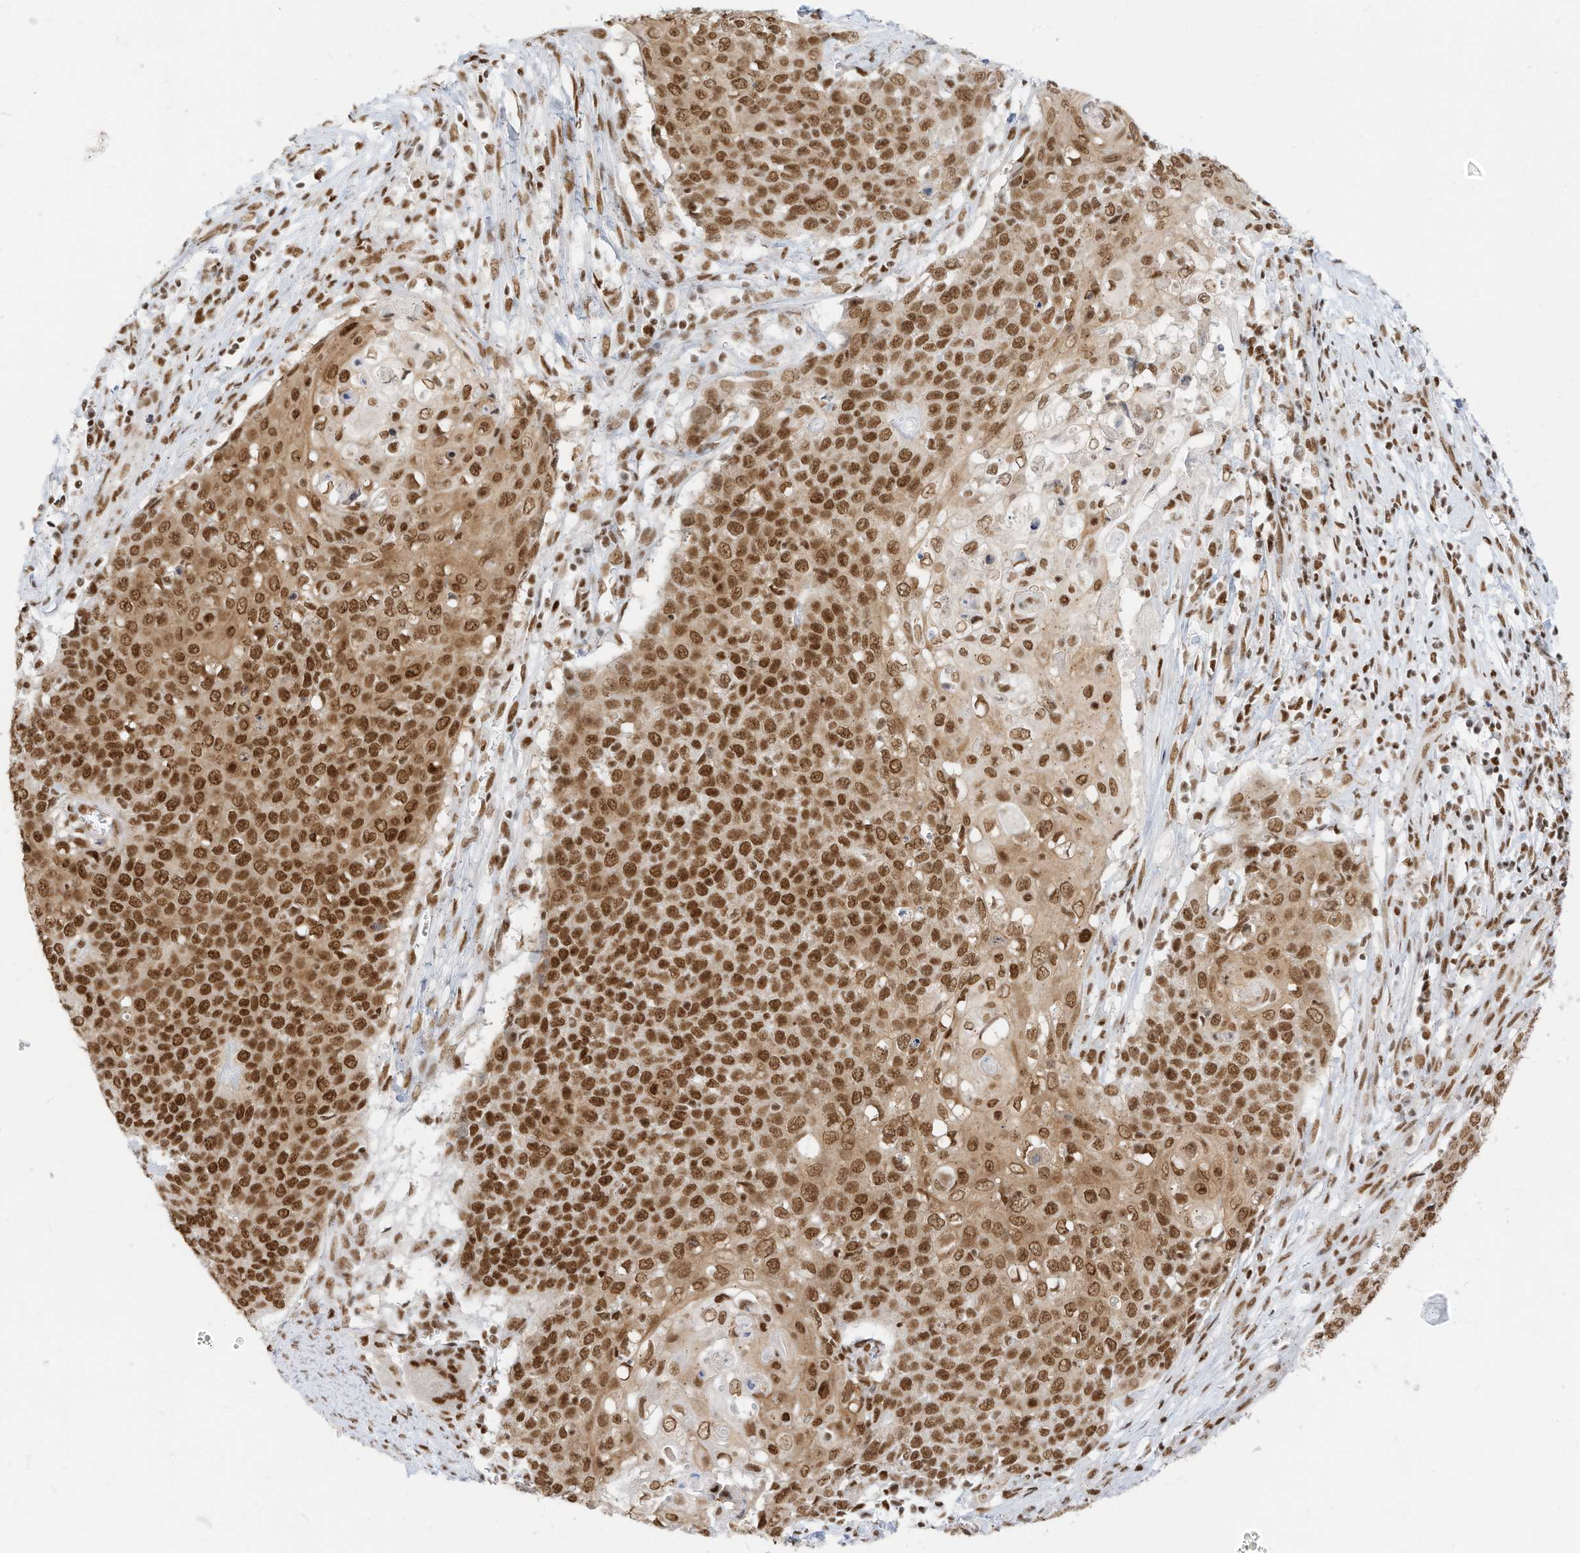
{"staining": {"intensity": "moderate", "quantity": ">75%", "location": "nuclear"}, "tissue": "cervical cancer", "cell_type": "Tumor cells", "image_type": "cancer", "snomed": [{"axis": "morphology", "description": "Squamous cell carcinoma, NOS"}, {"axis": "topography", "description": "Cervix"}], "caption": "Cervical cancer (squamous cell carcinoma) stained for a protein reveals moderate nuclear positivity in tumor cells.", "gene": "SMARCA2", "patient": {"sex": "female", "age": 39}}